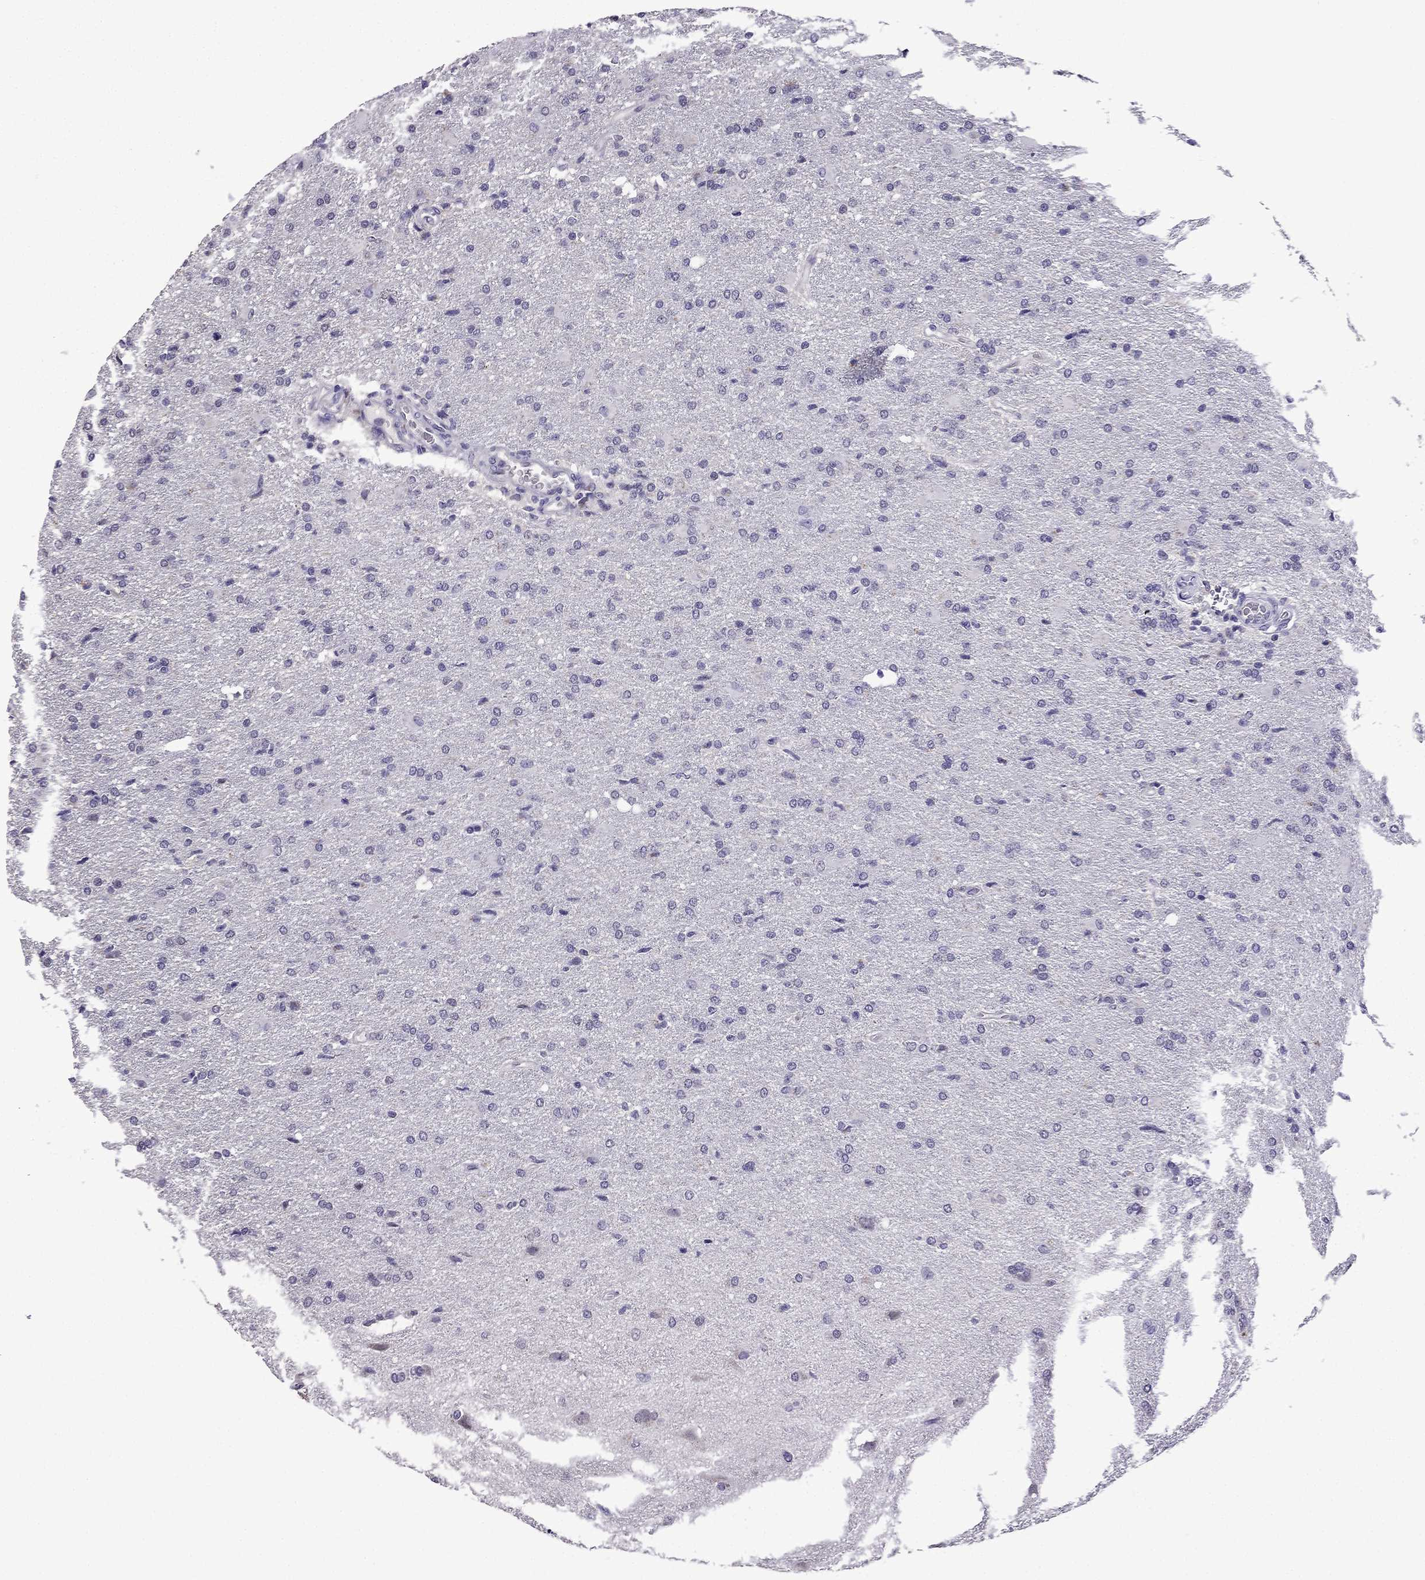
{"staining": {"intensity": "negative", "quantity": "none", "location": "none"}, "tissue": "glioma", "cell_type": "Tumor cells", "image_type": "cancer", "snomed": [{"axis": "morphology", "description": "Glioma, malignant, High grade"}, {"axis": "topography", "description": "Brain"}], "caption": "High power microscopy photomicrograph of an immunohistochemistry (IHC) histopathology image of malignant glioma (high-grade), revealing no significant expression in tumor cells.", "gene": "TTN", "patient": {"sex": "male", "age": 68}}